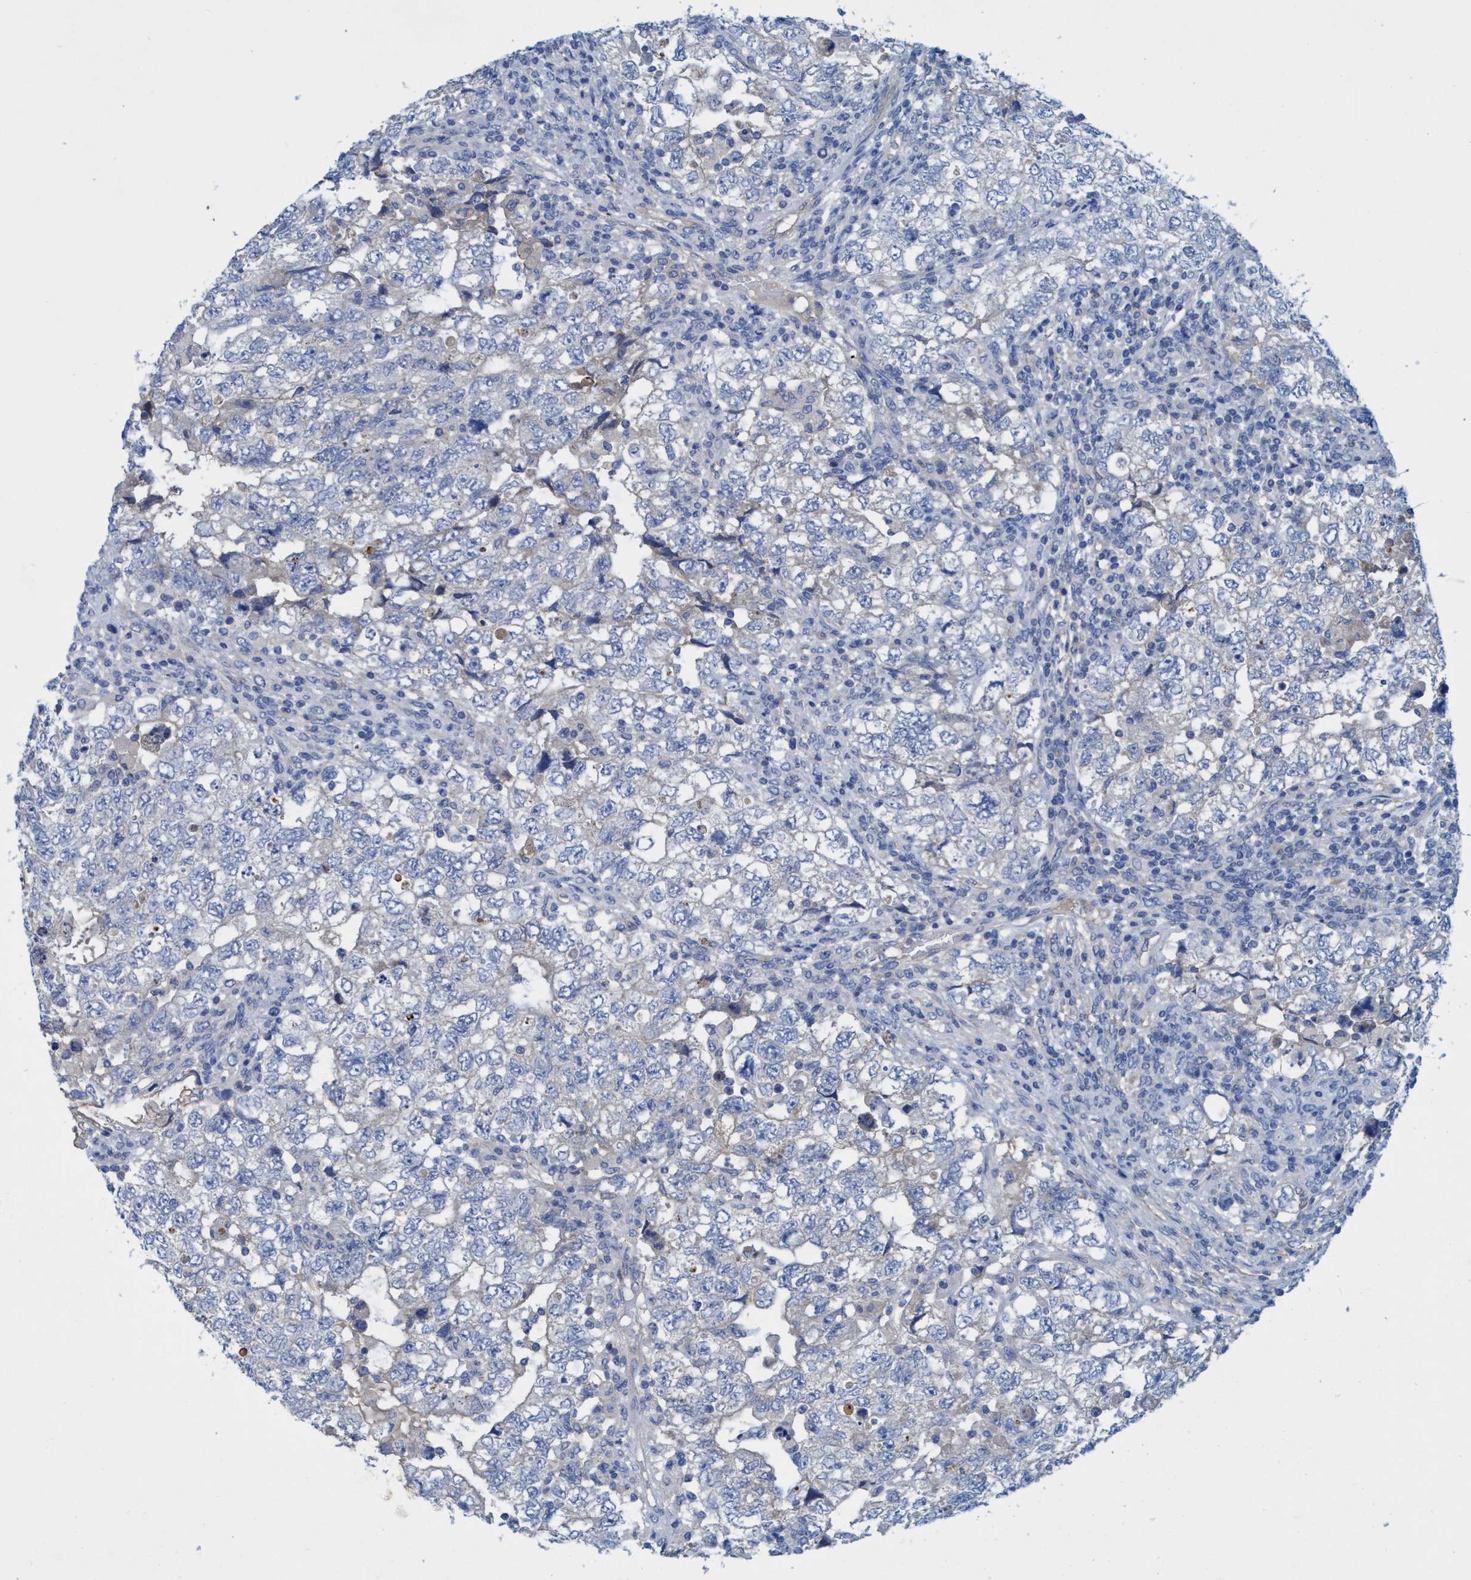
{"staining": {"intensity": "negative", "quantity": "none", "location": "none"}, "tissue": "testis cancer", "cell_type": "Tumor cells", "image_type": "cancer", "snomed": [{"axis": "morphology", "description": "Carcinoma, Embryonal, NOS"}, {"axis": "topography", "description": "Testis"}], "caption": "Testis cancer was stained to show a protein in brown. There is no significant staining in tumor cells.", "gene": "GULP1", "patient": {"sex": "male", "age": 36}}